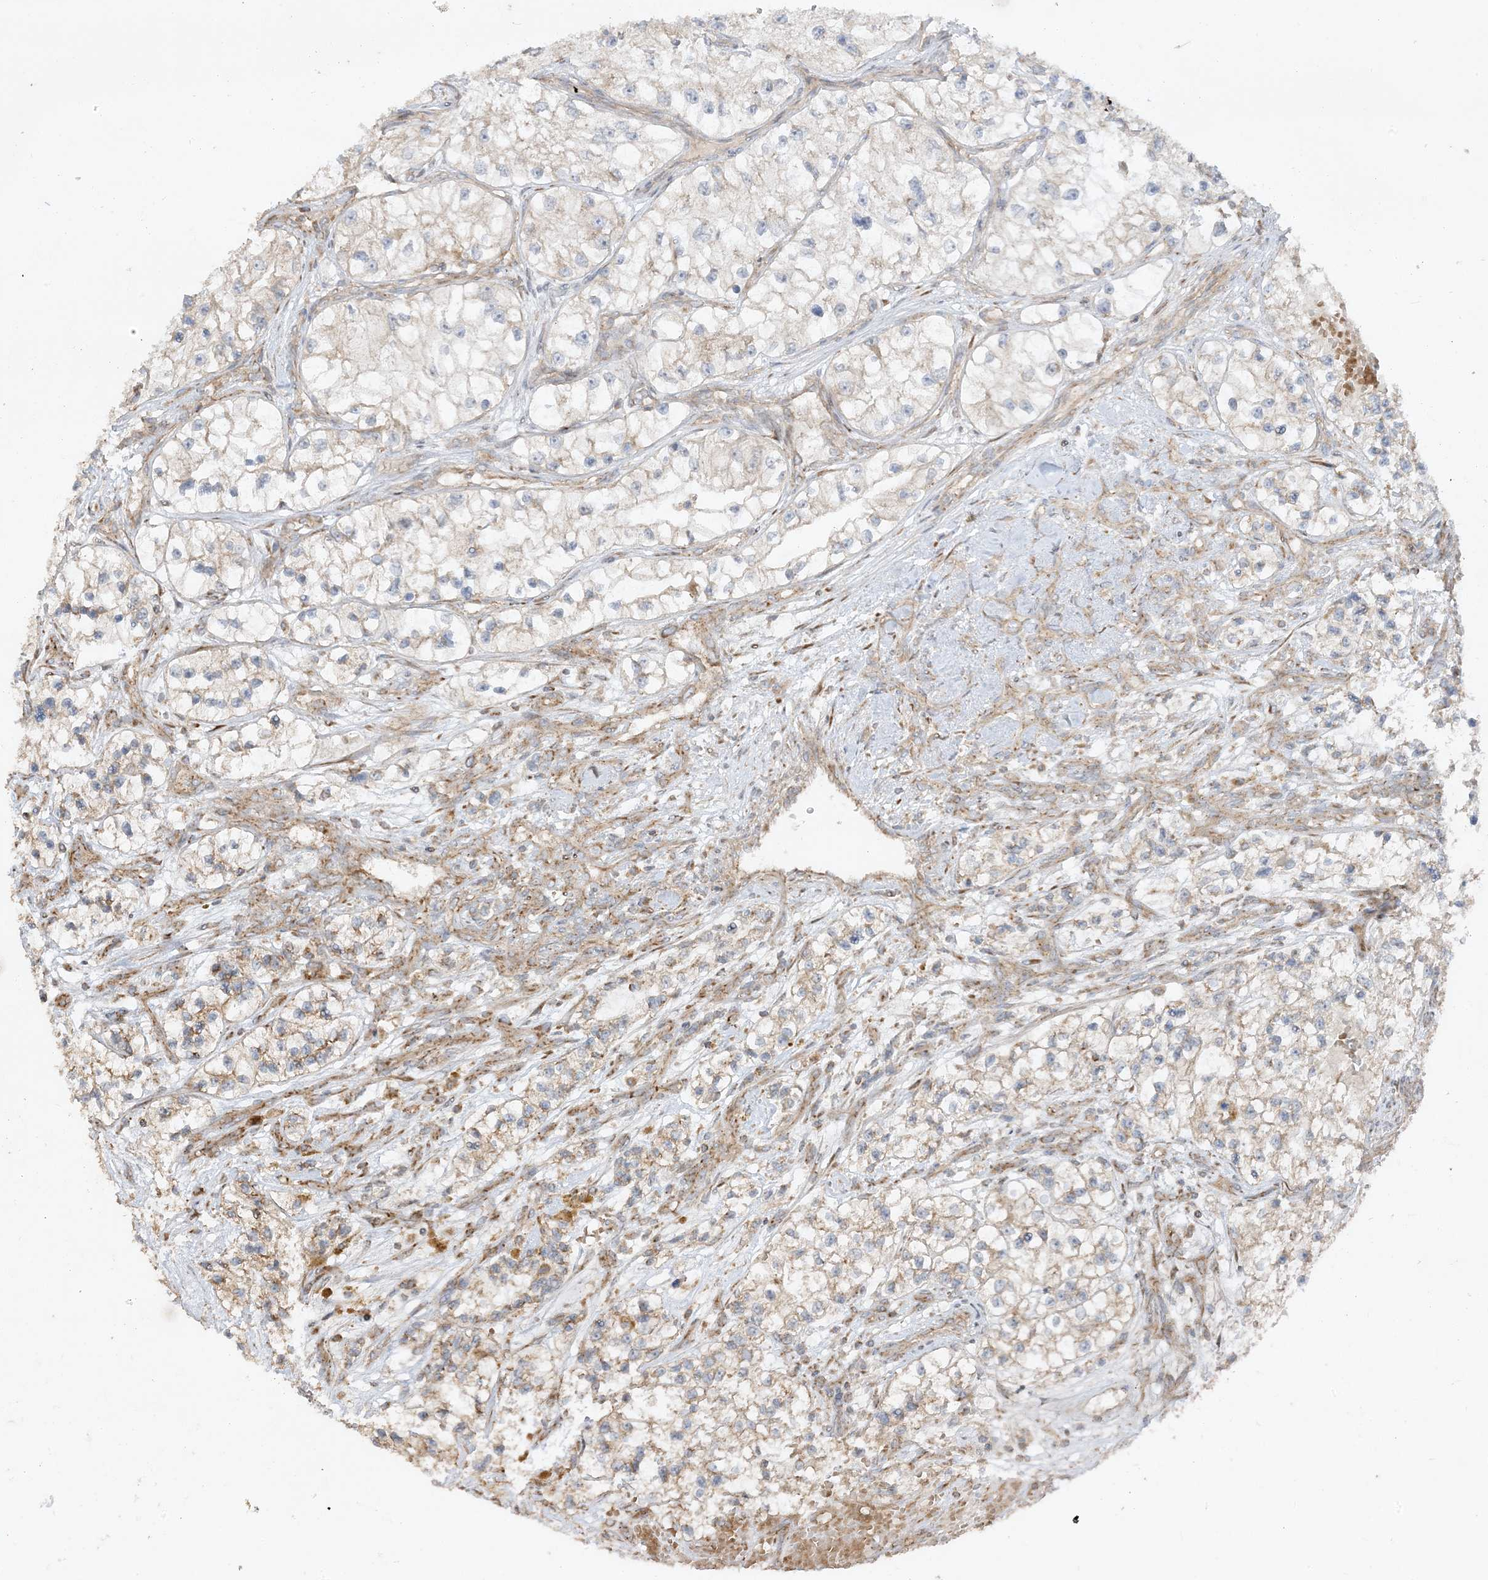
{"staining": {"intensity": "moderate", "quantity": "25%-75%", "location": "cytoplasmic/membranous"}, "tissue": "renal cancer", "cell_type": "Tumor cells", "image_type": "cancer", "snomed": [{"axis": "morphology", "description": "Adenocarcinoma, NOS"}, {"axis": "topography", "description": "Kidney"}], "caption": "This histopathology image demonstrates renal cancer (adenocarcinoma) stained with immunohistochemistry (IHC) to label a protein in brown. The cytoplasmic/membranous of tumor cells show moderate positivity for the protein. Nuclei are counter-stained blue.", "gene": "AARS2", "patient": {"sex": "female", "age": 57}}